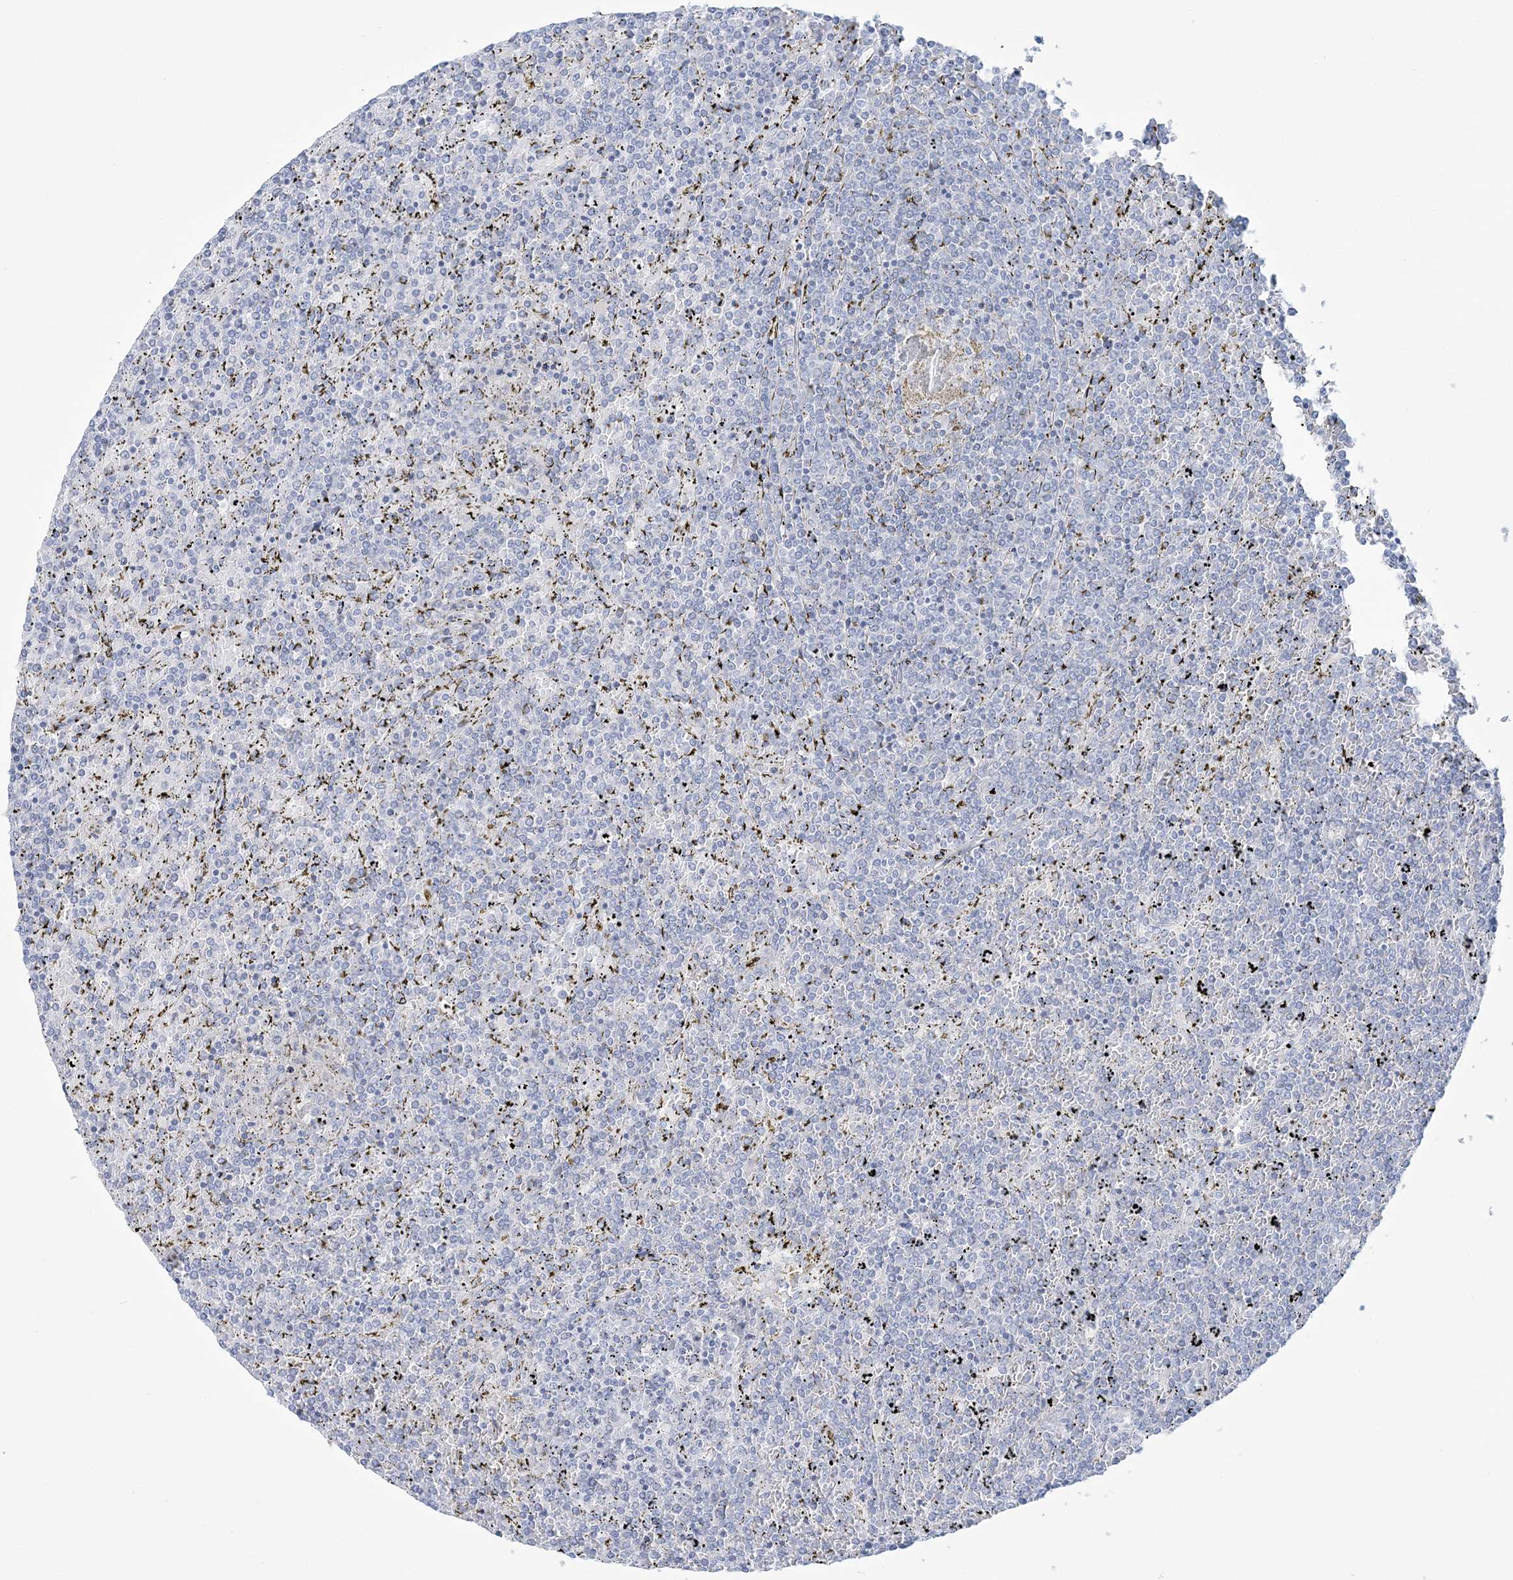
{"staining": {"intensity": "negative", "quantity": "none", "location": "none"}, "tissue": "lymphoma", "cell_type": "Tumor cells", "image_type": "cancer", "snomed": [{"axis": "morphology", "description": "Malignant lymphoma, non-Hodgkin's type, Low grade"}, {"axis": "topography", "description": "Spleen"}], "caption": "Tumor cells show no significant expression in low-grade malignant lymphoma, non-Hodgkin's type.", "gene": "ADGB", "patient": {"sex": "female", "age": 19}}